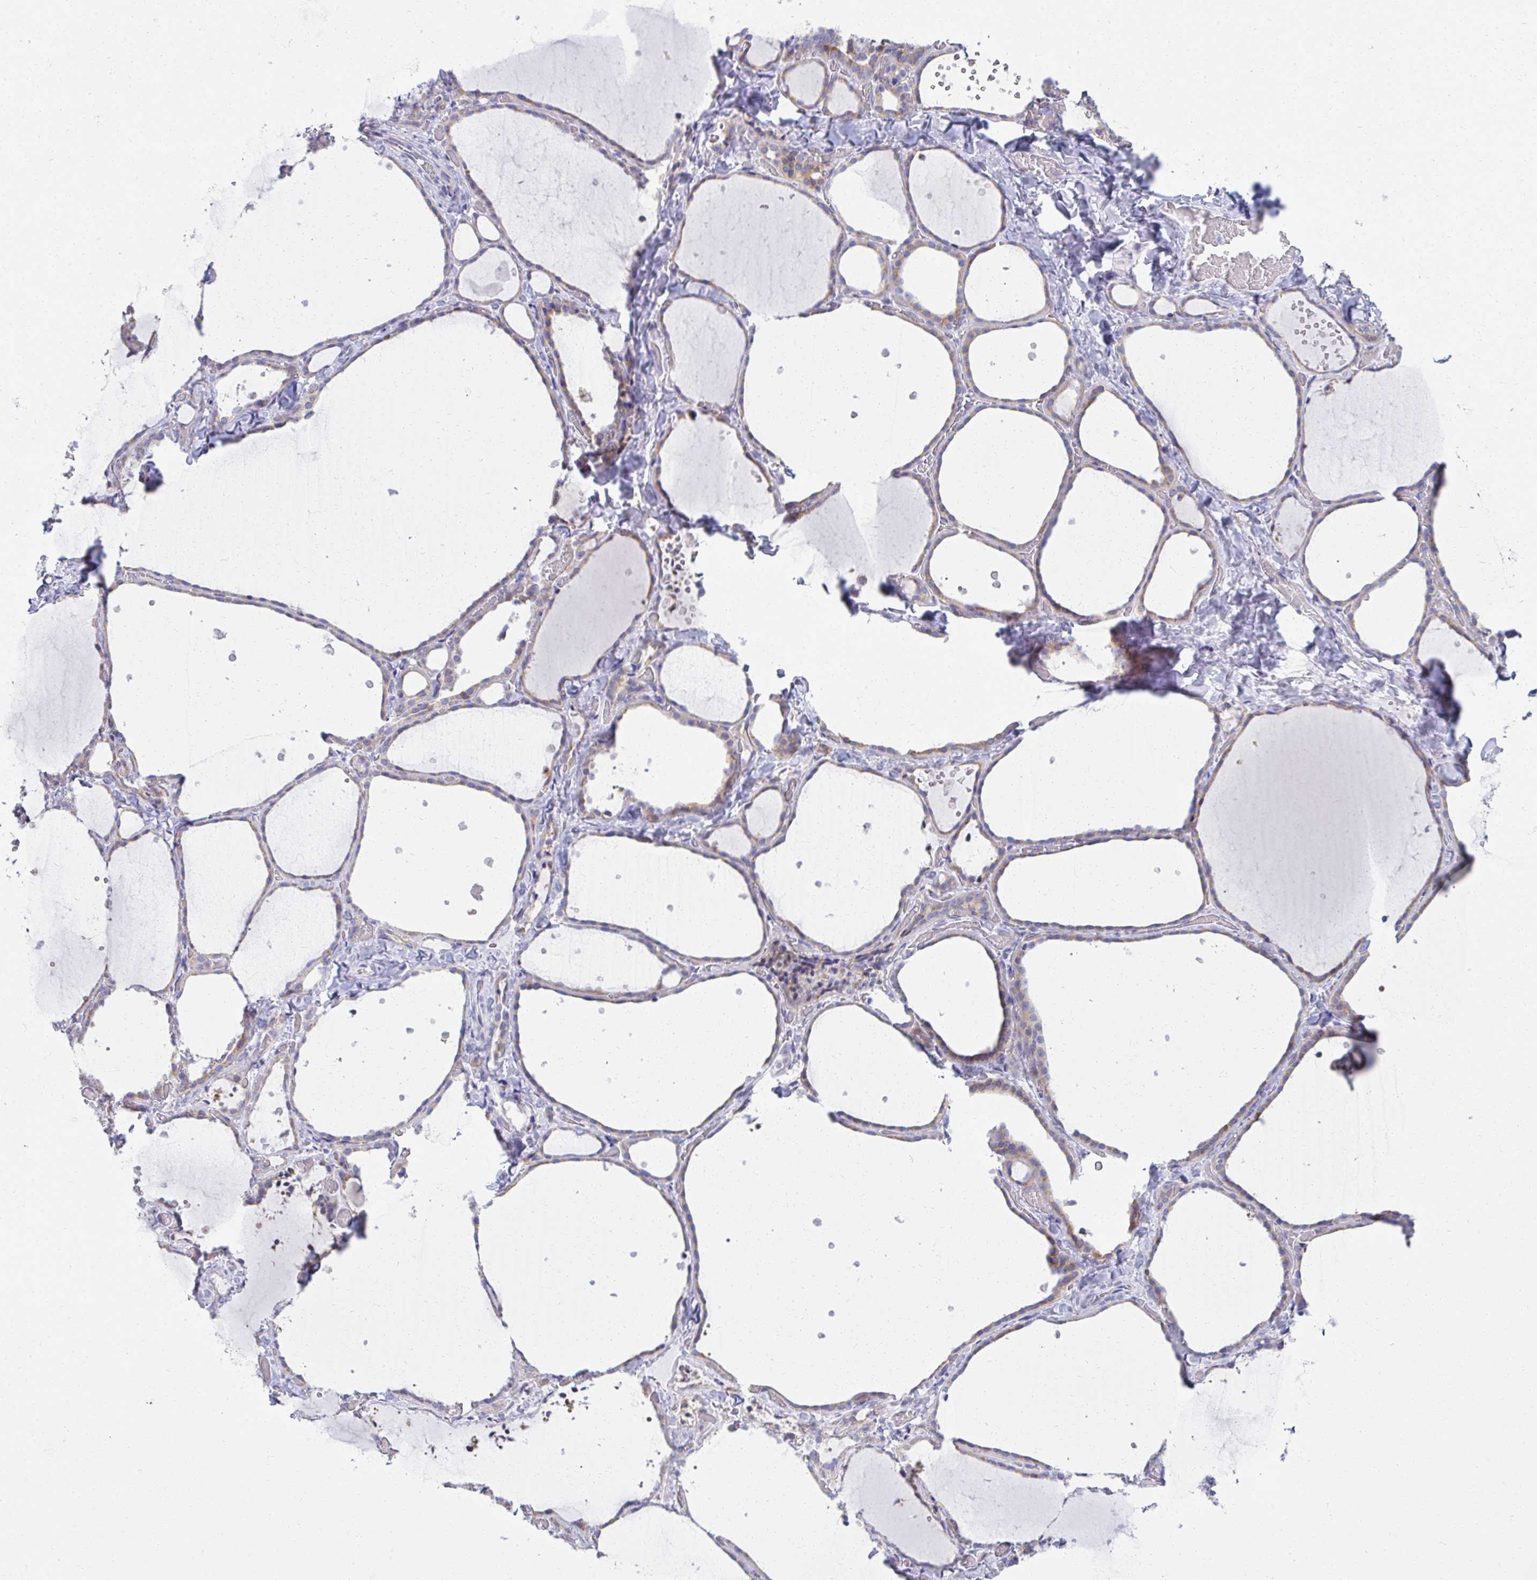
{"staining": {"intensity": "weak", "quantity": "25%-75%", "location": "cytoplasmic/membranous"}, "tissue": "thyroid gland", "cell_type": "Glandular cells", "image_type": "normal", "snomed": [{"axis": "morphology", "description": "Normal tissue, NOS"}, {"axis": "topography", "description": "Thyroid gland"}], "caption": "Thyroid gland stained with a brown dye demonstrates weak cytoplasmic/membranous positive staining in approximately 25%-75% of glandular cells.", "gene": "FASLG", "patient": {"sex": "female", "age": 36}}